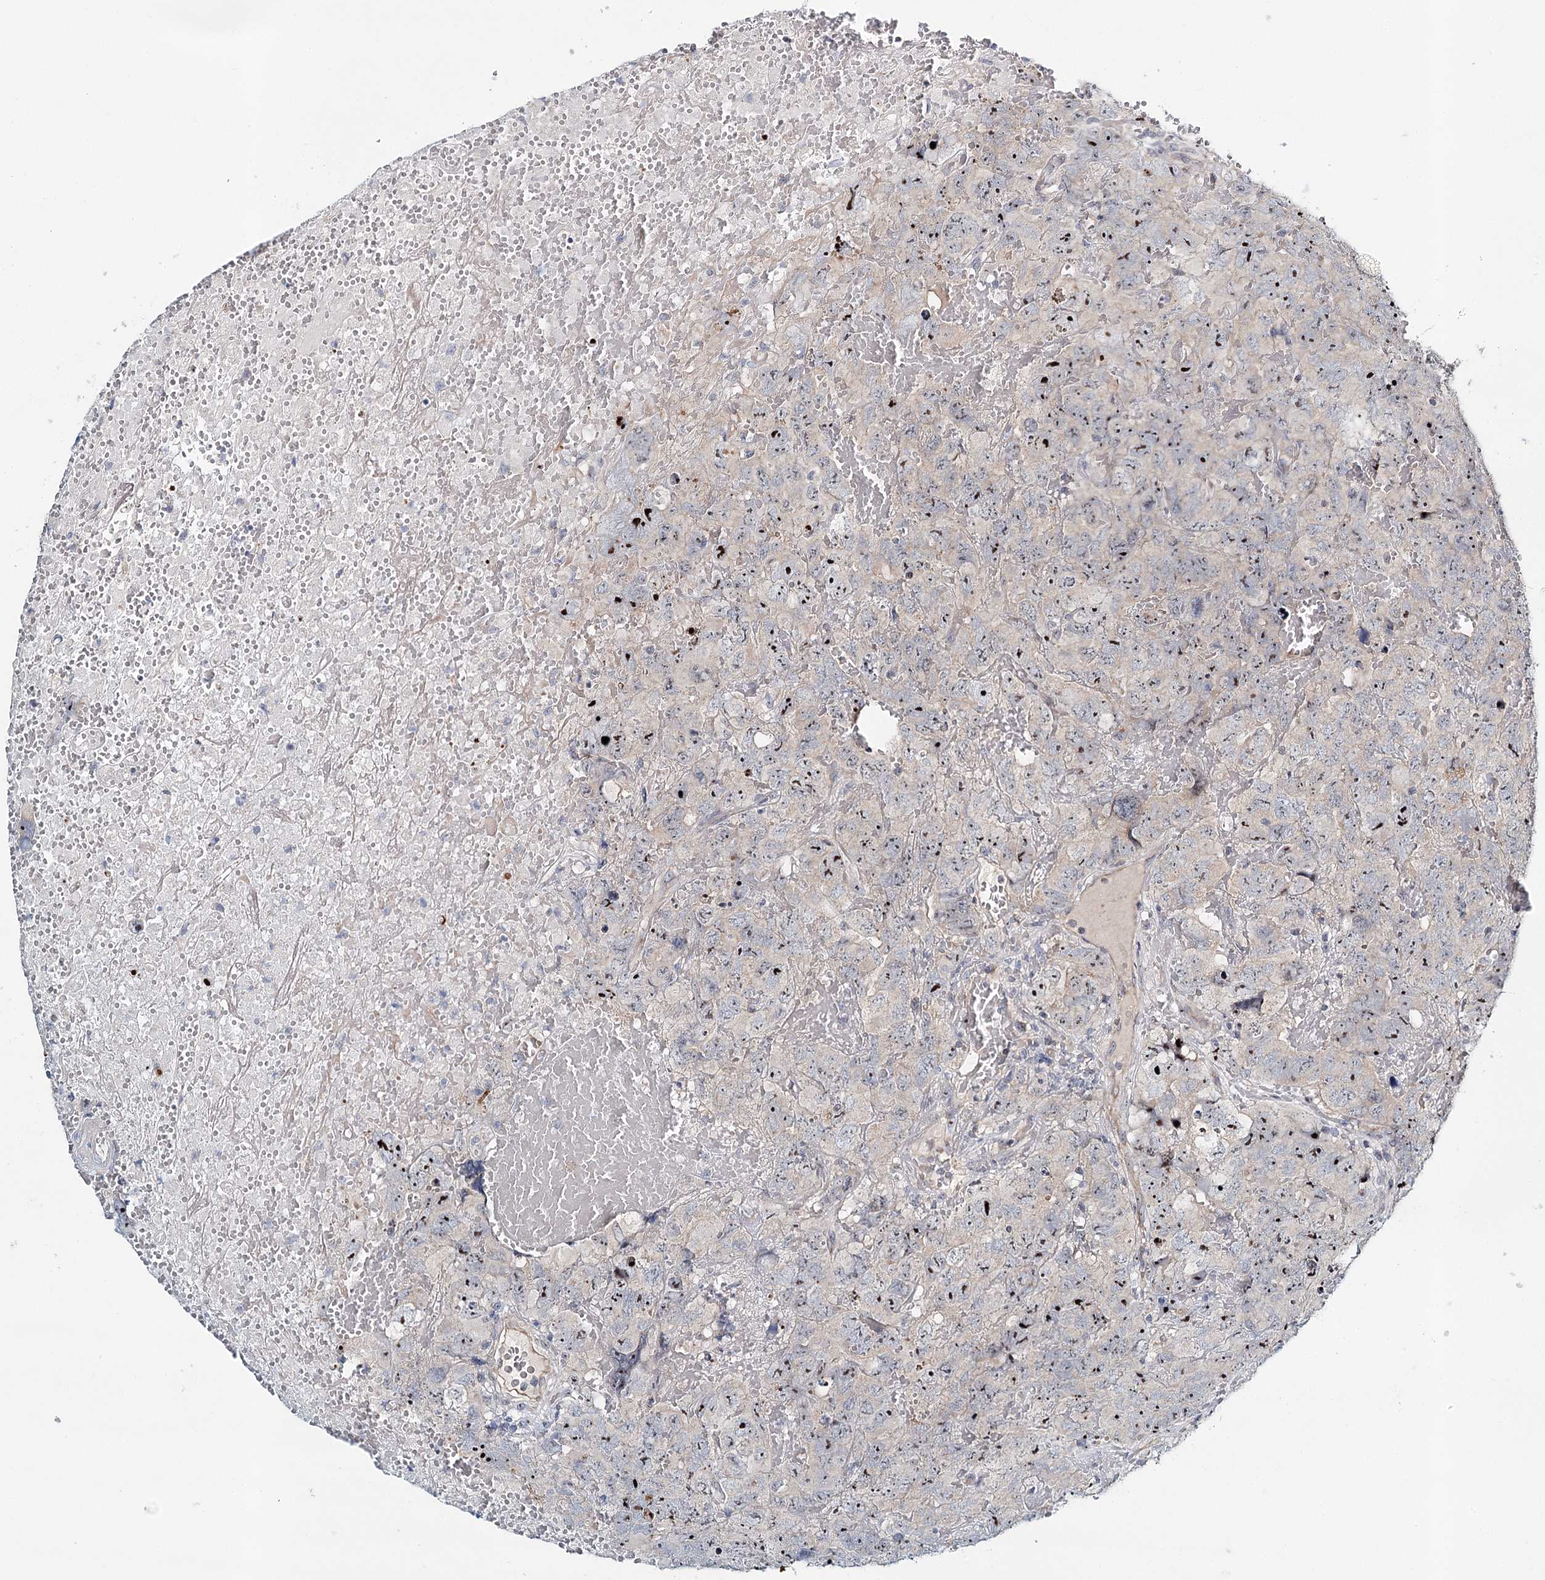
{"staining": {"intensity": "negative", "quantity": "none", "location": "none"}, "tissue": "testis cancer", "cell_type": "Tumor cells", "image_type": "cancer", "snomed": [{"axis": "morphology", "description": "Carcinoma, Embryonal, NOS"}, {"axis": "topography", "description": "Testis"}], "caption": "This is a micrograph of immunohistochemistry staining of testis cancer, which shows no expression in tumor cells. (DAB immunohistochemistry, high magnification).", "gene": "RBM43", "patient": {"sex": "male", "age": 45}}